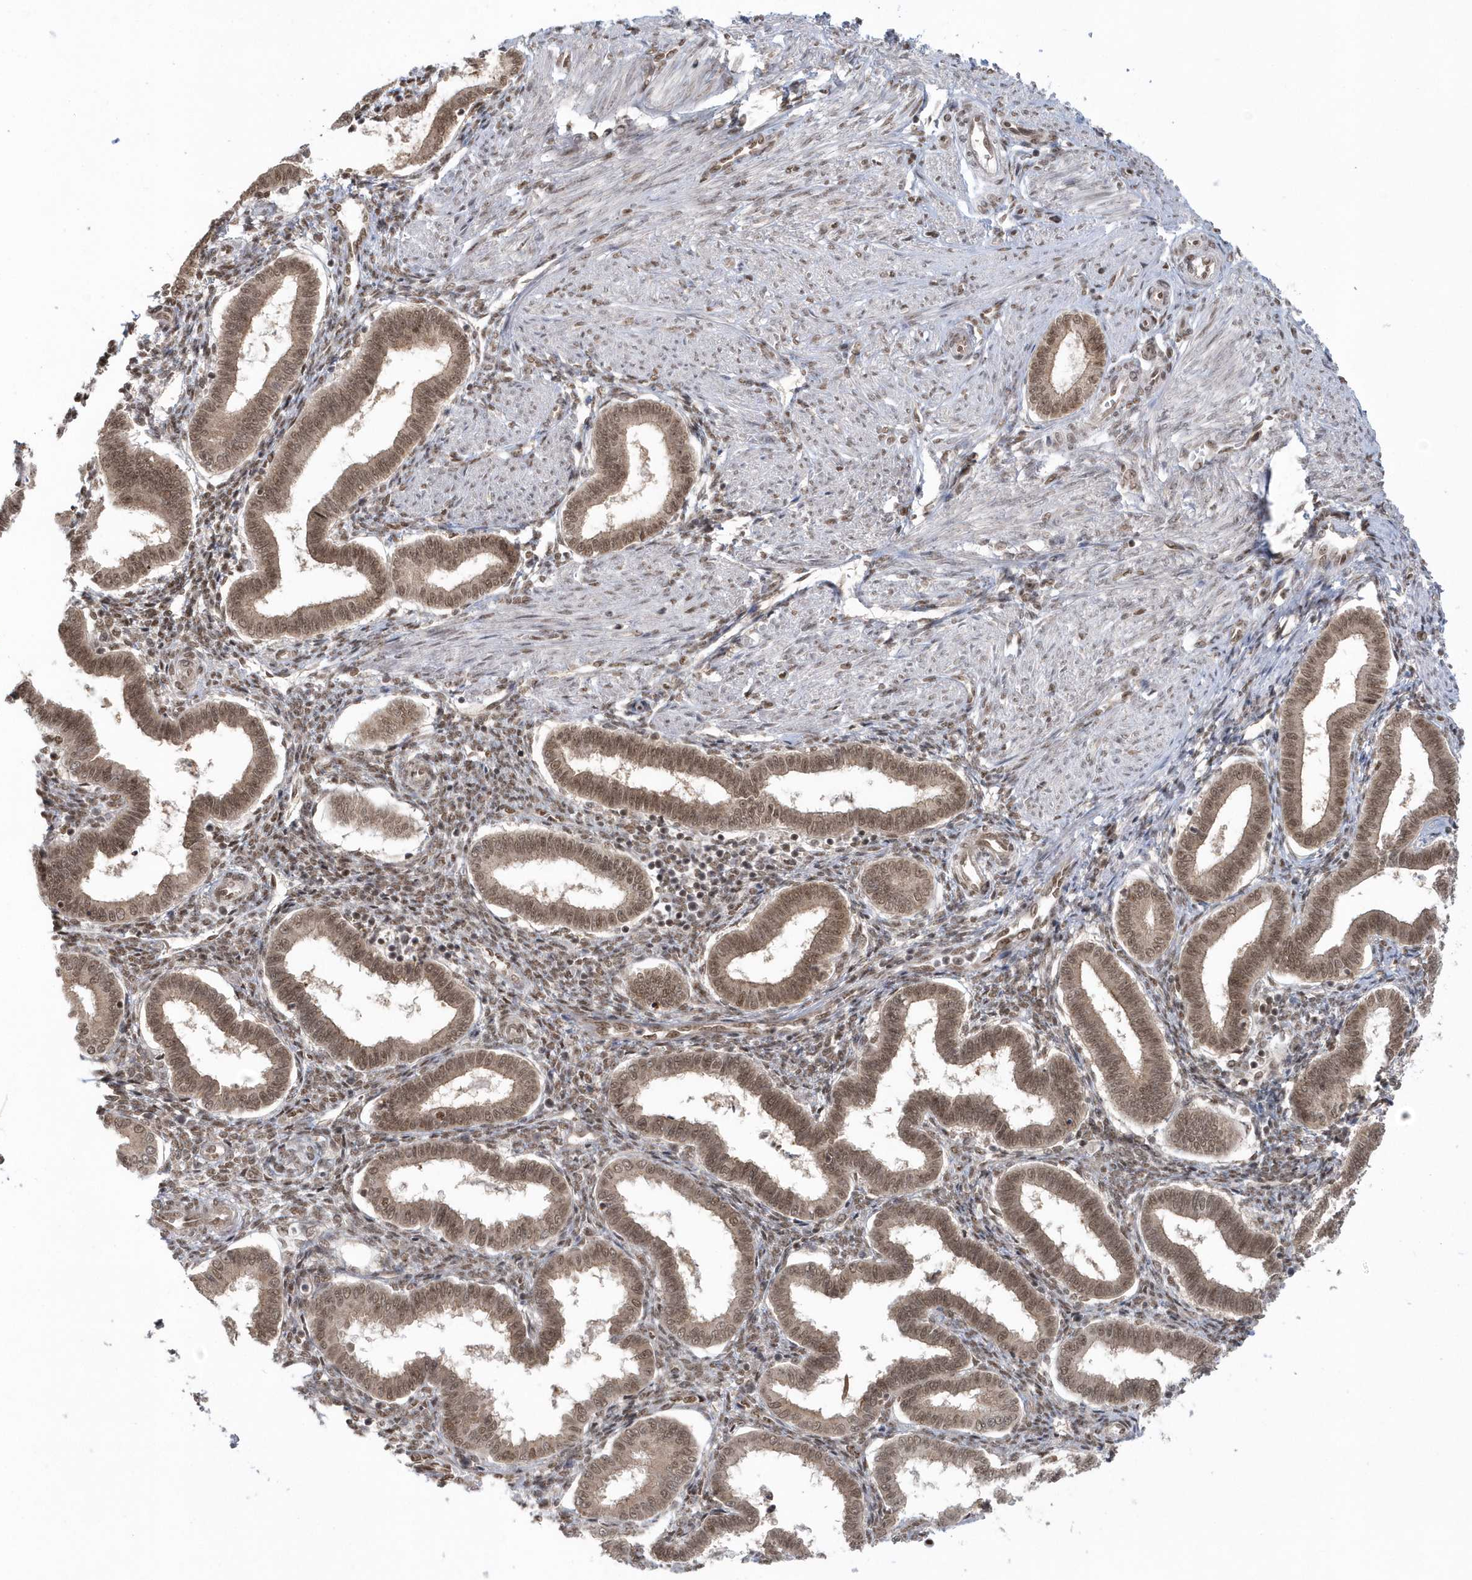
{"staining": {"intensity": "moderate", "quantity": ">75%", "location": "nuclear"}, "tissue": "endometrium", "cell_type": "Cells in endometrial stroma", "image_type": "normal", "snomed": [{"axis": "morphology", "description": "Normal tissue, NOS"}, {"axis": "topography", "description": "Endometrium"}], "caption": "Protein expression analysis of normal endometrium displays moderate nuclear staining in approximately >75% of cells in endometrial stroma. (DAB (3,3'-diaminobenzidine) = brown stain, brightfield microscopy at high magnification).", "gene": "SEPHS1", "patient": {"sex": "female", "age": 24}}